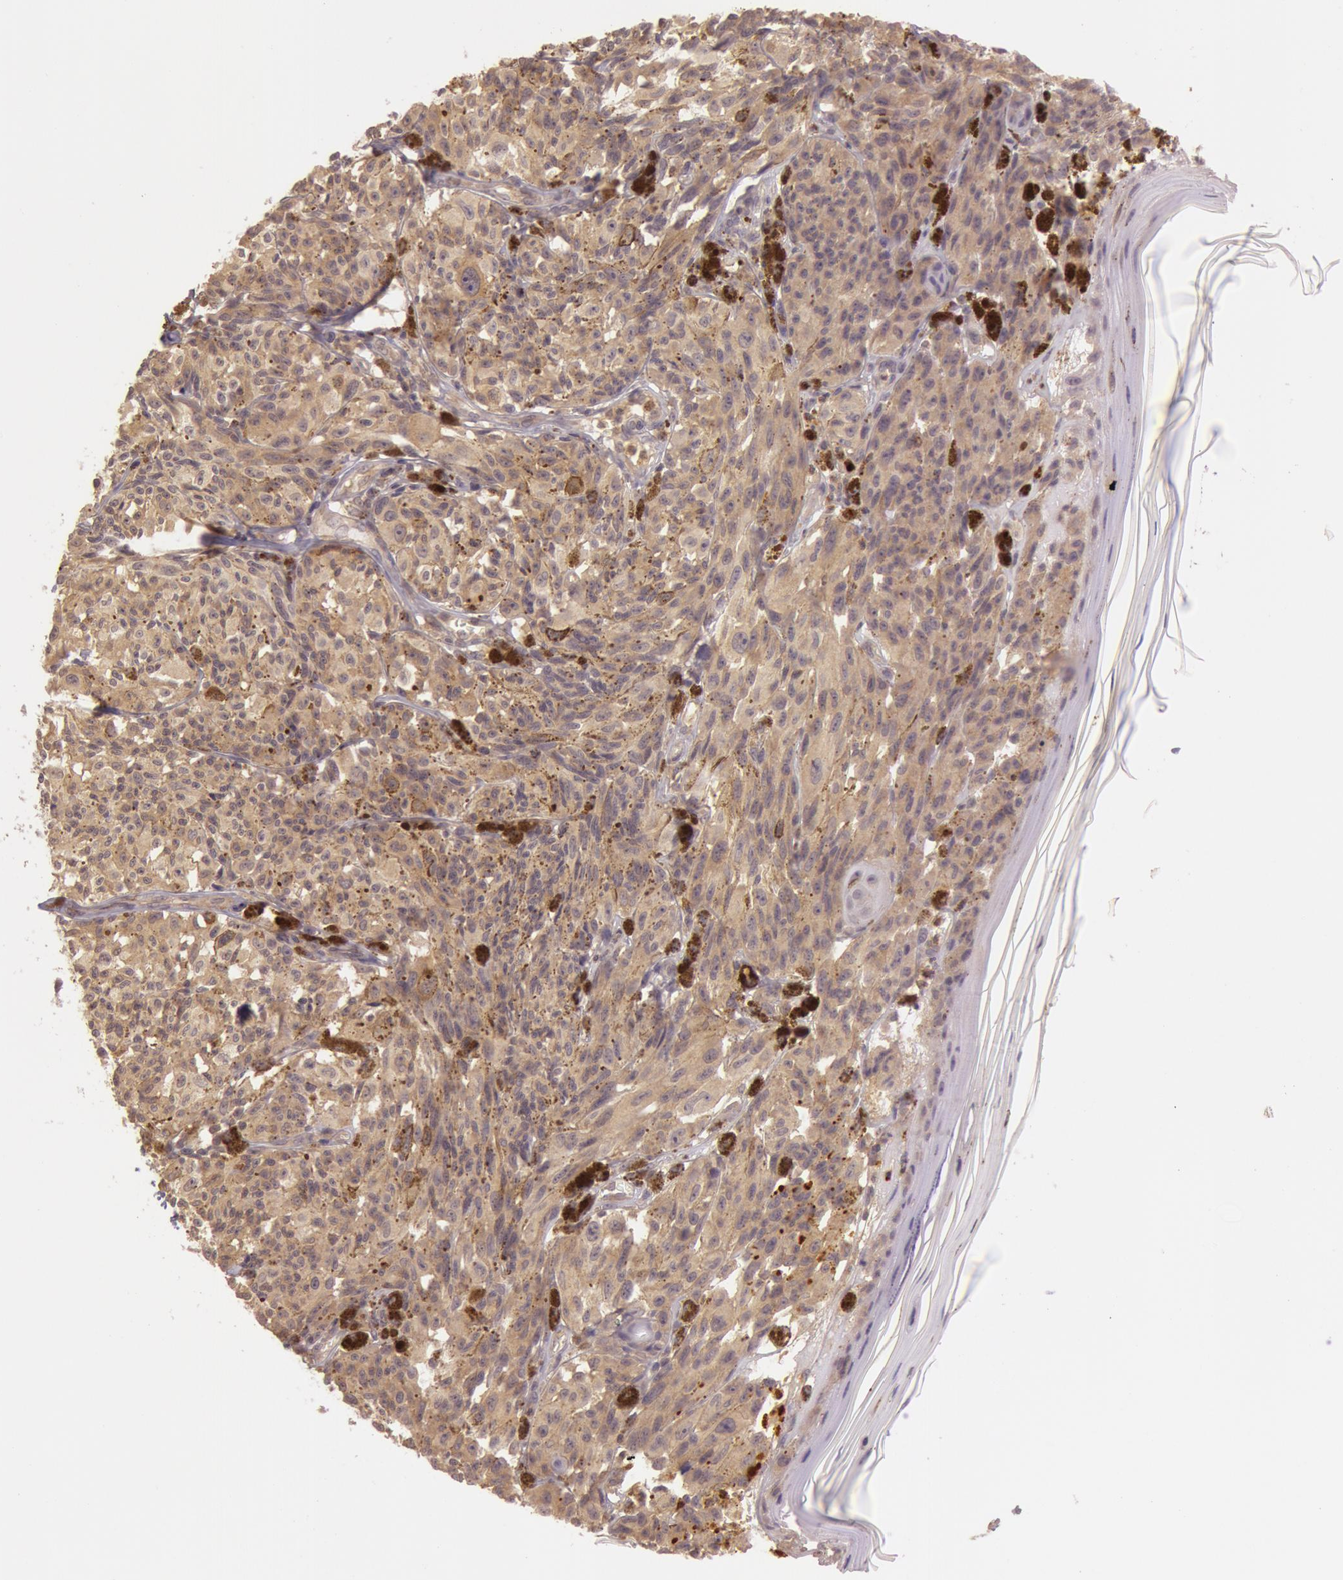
{"staining": {"intensity": "moderate", "quantity": ">75%", "location": "cytoplasmic/membranous"}, "tissue": "melanoma", "cell_type": "Tumor cells", "image_type": "cancer", "snomed": [{"axis": "morphology", "description": "Malignant melanoma, NOS"}, {"axis": "topography", "description": "Skin"}], "caption": "This photomicrograph displays immunohistochemistry staining of human malignant melanoma, with medium moderate cytoplasmic/membranous positivity in about >75% of tumor cells.", "gene": "ATG2B", "patient": {"sex": "female", "age": 72}}